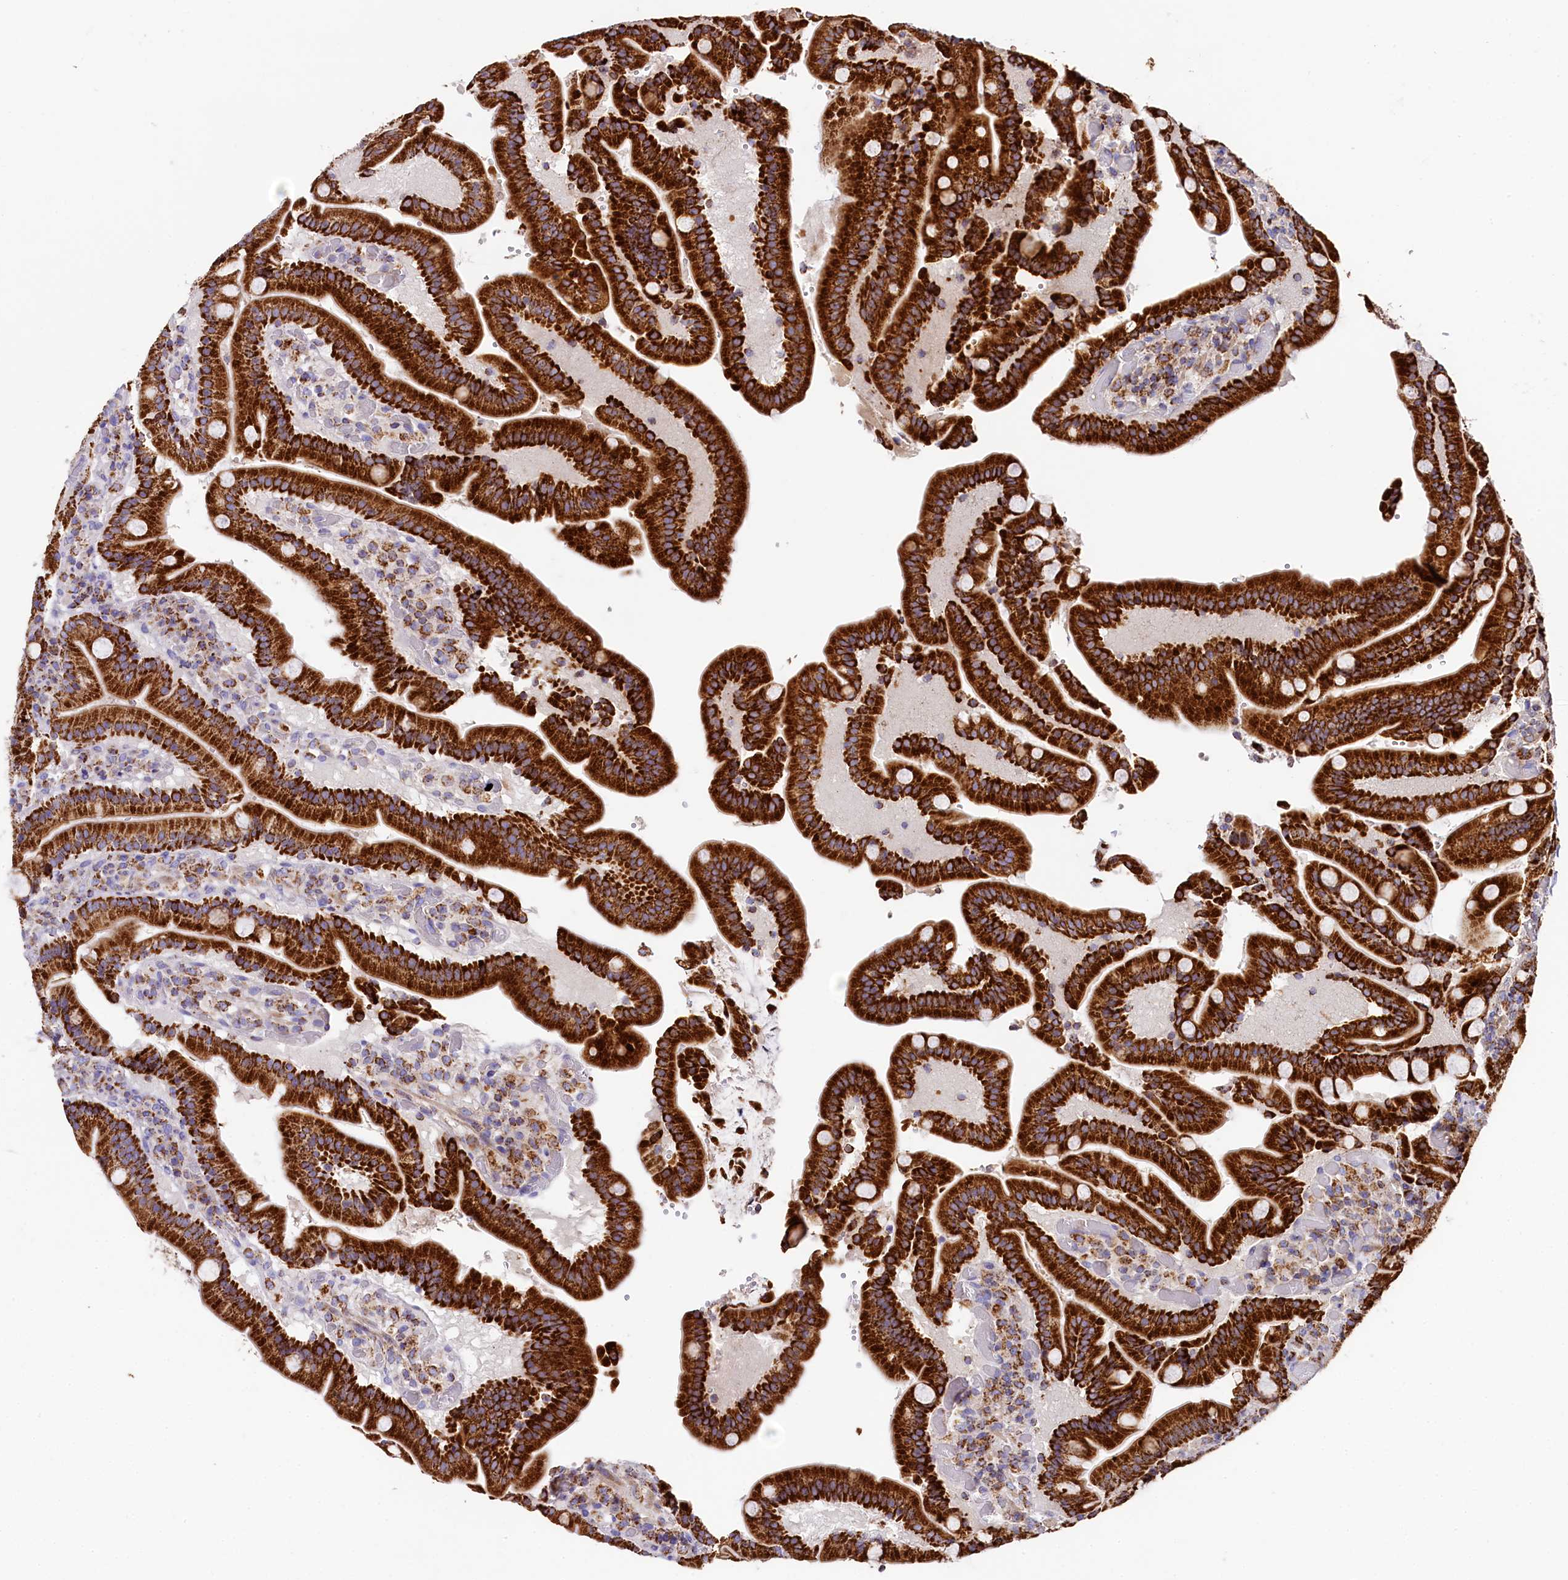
{"staining": {"intensity": "strong", "quantity": ">75%", "location": "cytoplasmic/membranous"}, "tissue": "duodenum", "cell_type": "Glandular cells", "image_type": "normal", "snomed": [{"axis": "morphology", "description": "Normal tissue, NOS"}, {"axis": "topography", "description": "Duodenum"}], "caption": "Protein staining demonstrates strong cytoplasmic/membranous expression in about >75% of glandular cells in normal duodenum. (Brightfield microscopy of DAB IHC at high magnification).", "gene": "CLYBL", "patient": {"sex": "female", "age": 62}}